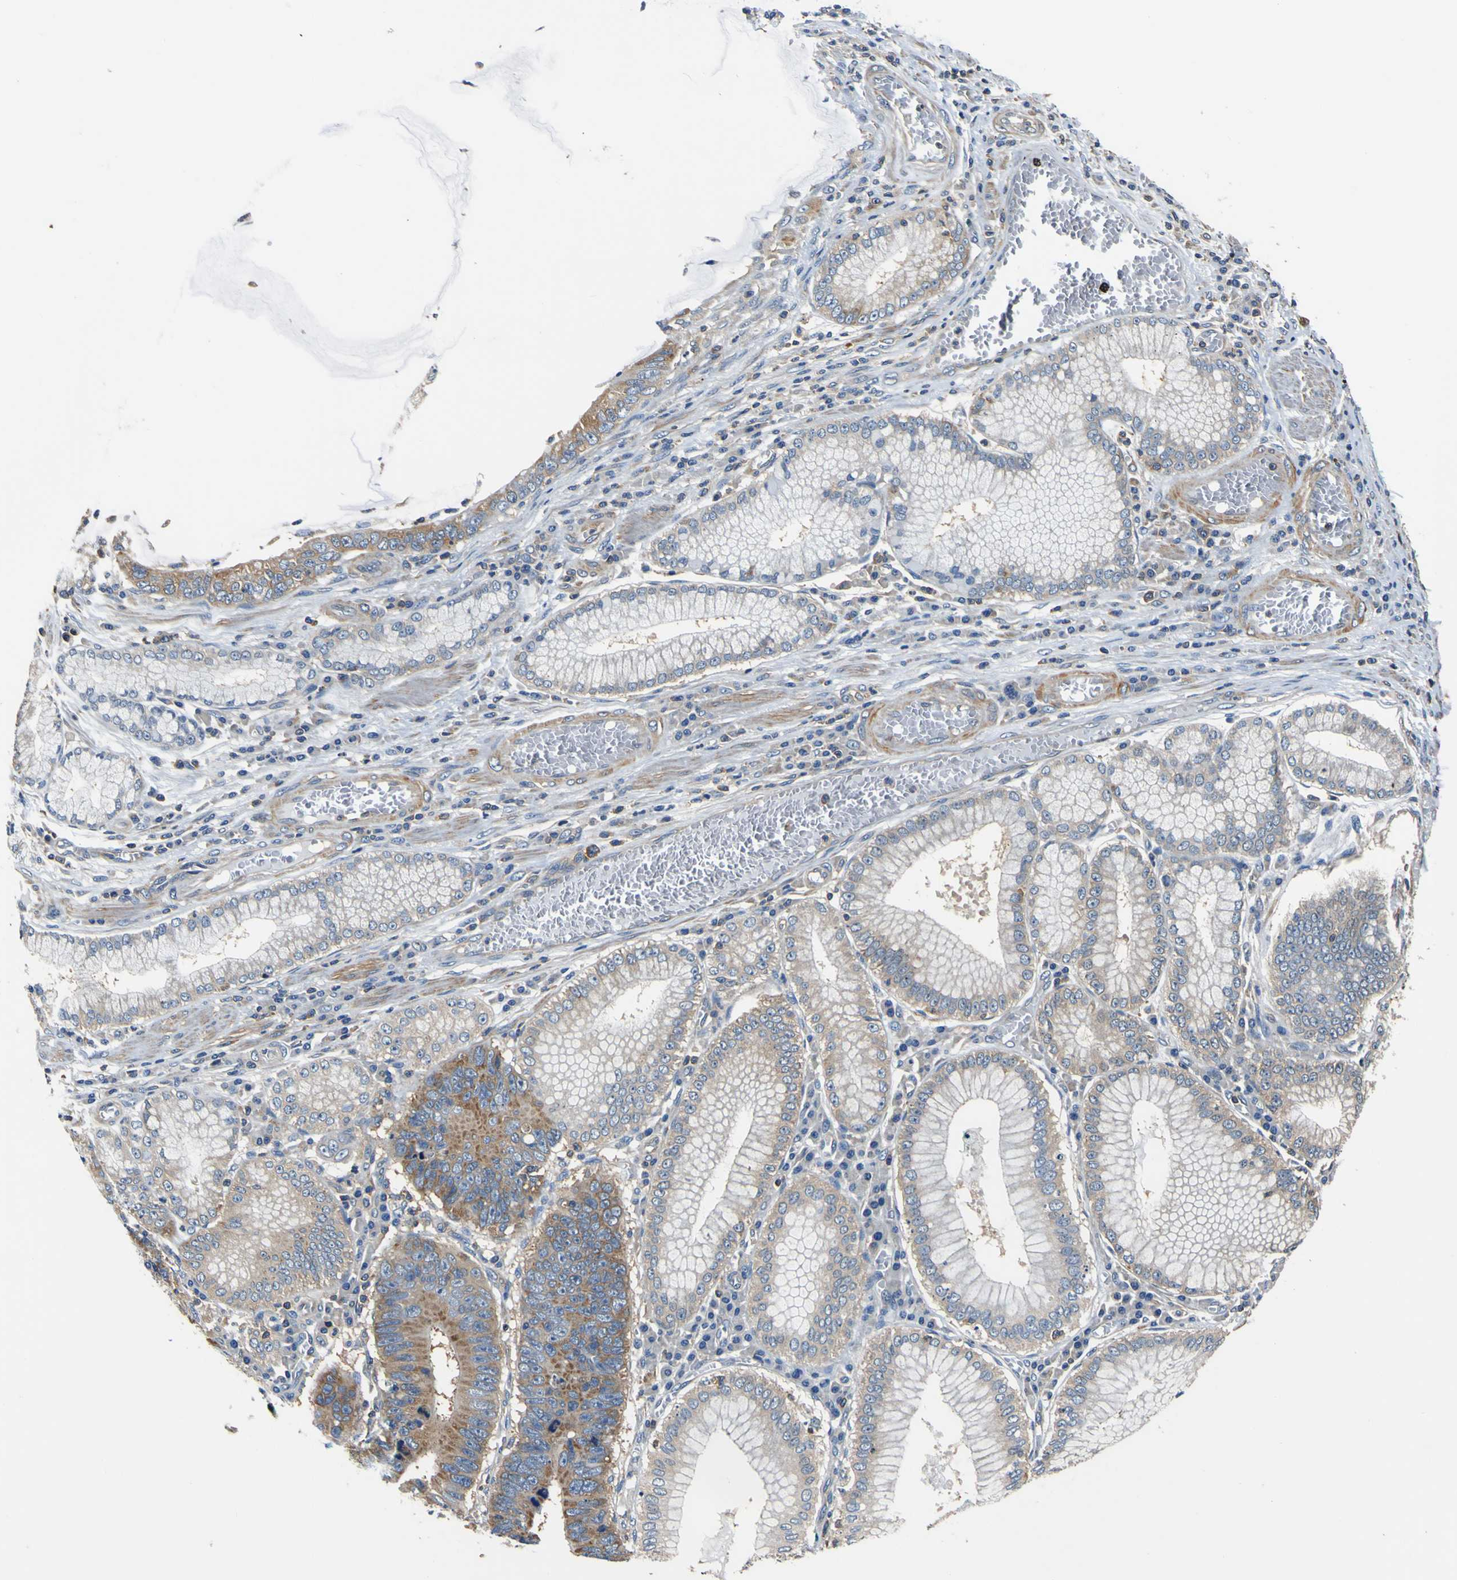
{"staining": {"intensity": "weak", "quantity": ">75%", "location": "cytoplasmic/membranous"}, "tissue": "stomach cancer", "cell_type": "Tumor cells", "image_type": "cancer", "snomed": [{"axis": "morphology", "description": "Adenocarcinoma, NOS"}, {"axis": "topography", "description": "Stomach"}], "caption": "Adenocarcinoma (stomach) tissue demonstrates weak cytoplasmic/membranous positivity in approximately >75% of tumor cells Nuclei are stained in blue.", "gene": "CNR2", "patient": {"sex": "male", "age": 59}}